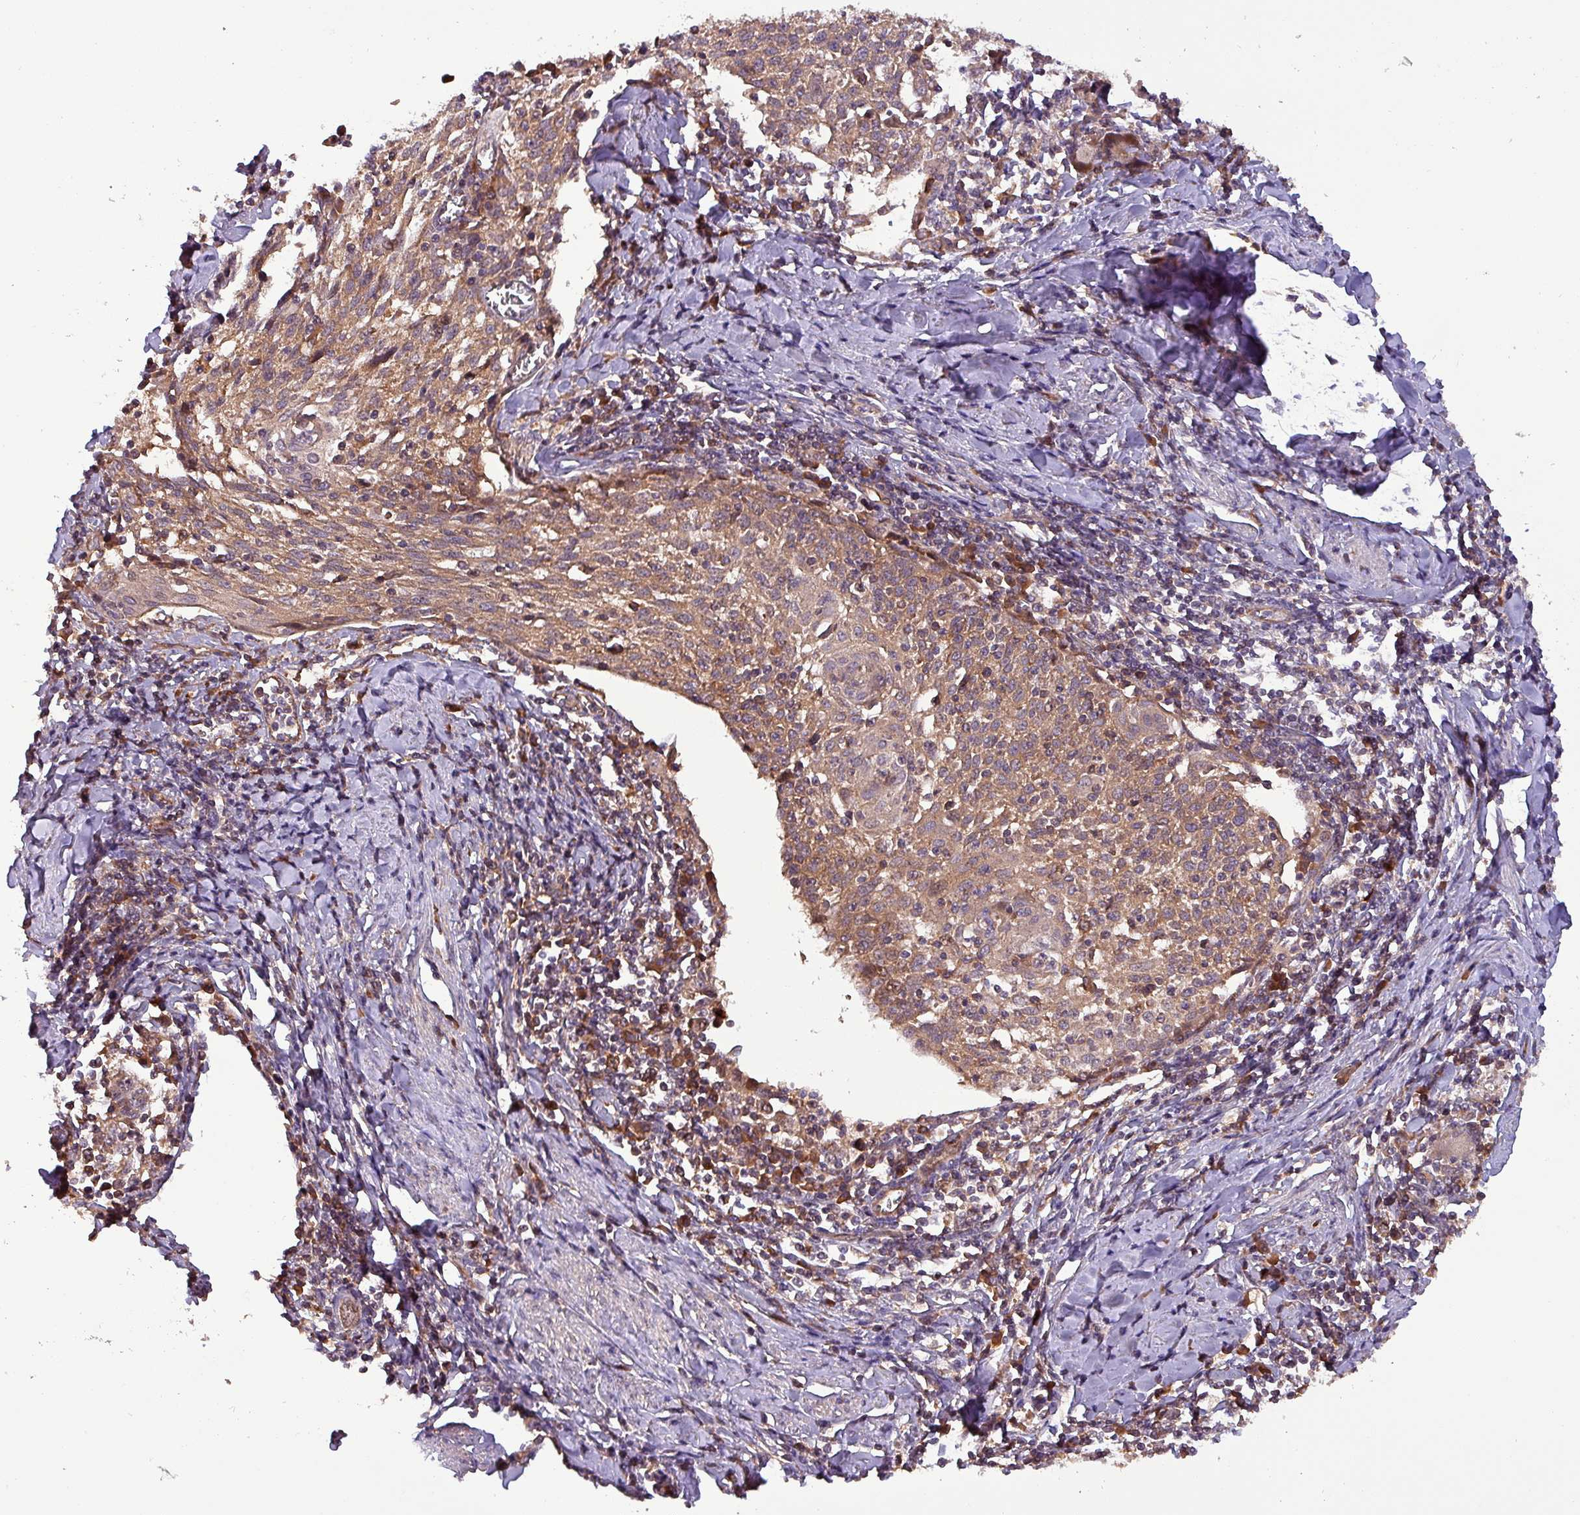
{"staining": {"intensity": "weak", "quantity": ">75%", "location": "cytoplasmic/membranous"}, "tissue": "cervical cancer", "cell_type": "Tumor cells", "image_type": "cancer", "snomed": [{"axis": "morphology", "description": "Squamous cell carcinoma, NOS"}, {"axis": "topography", "description": "Cervix"}], "caption": "IHC photomicrograph of neoplastic tissue: human cervical cancer stained using immunohistochemistry (IHC) exhibits low levels of weak protein expression localized specifically in the cytoplasmic/membranous of tumor cells, appearing as a cytoplasmic/membranous brown color.", "gene": "PAFAH1B2", "patient": {"sex": "female", "age": 52}}